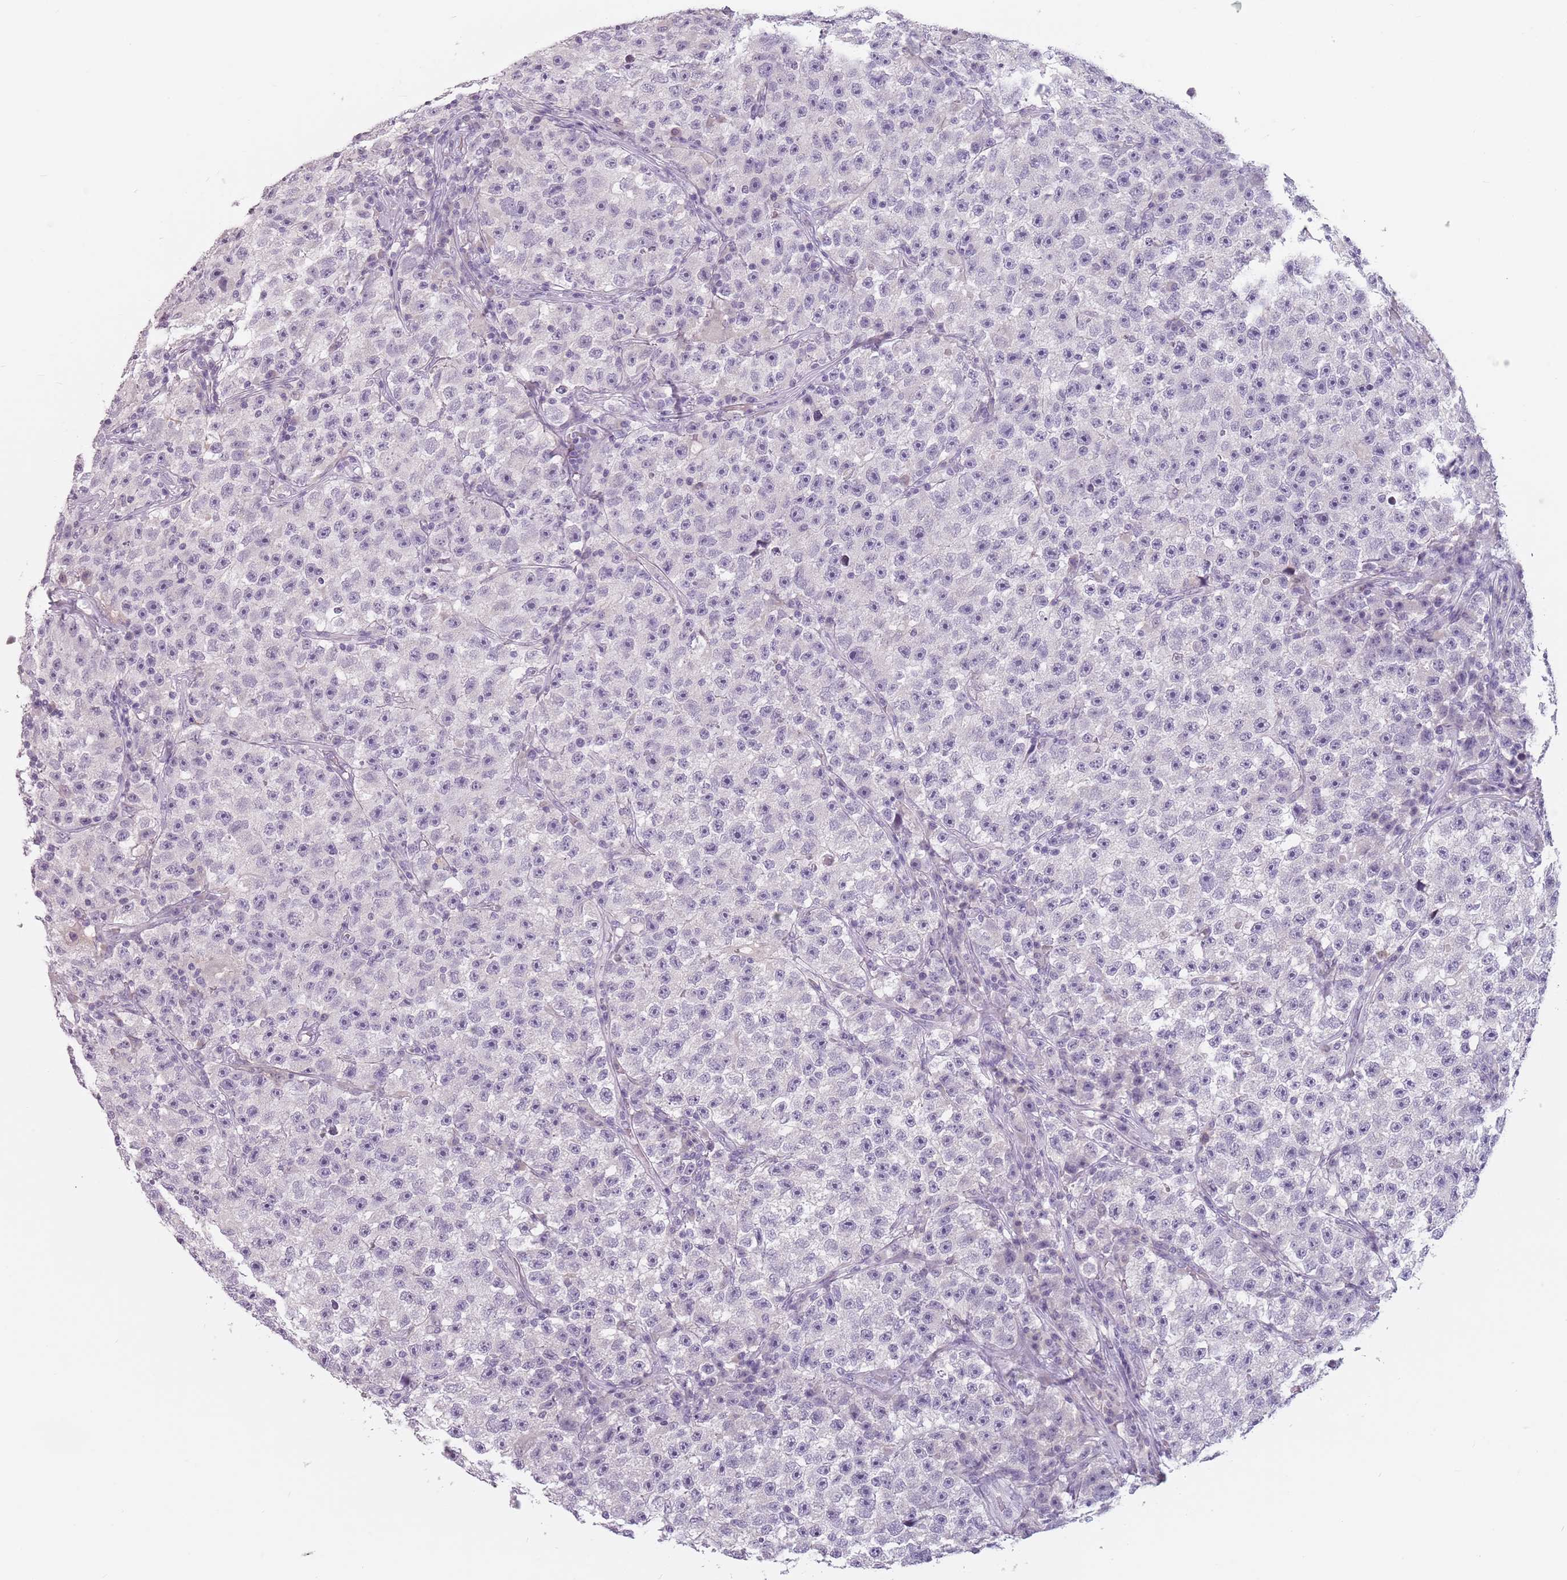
{"staining": {"intensity": "negative", "quantity": "none", "location": "none"}, "tissue": "testis cancer", "cell_type": "Tumor cells", "image_type": "cancer", "snomed": [{"axis": "morphology", "description": "Seminoma, NOS"}, {"axis": "topography", "description": "Testis"}], "caption": "Protein analysis of seminoma (testis) exhibits no significant expression in tumor cells. (Brightfield microscopy of DAB (3,3'-diaminobenzidine) immunohistochemistry (IHC) at high magnification).", "gene": "CEP19", "patient": {"sex": "male", "age": 22}}